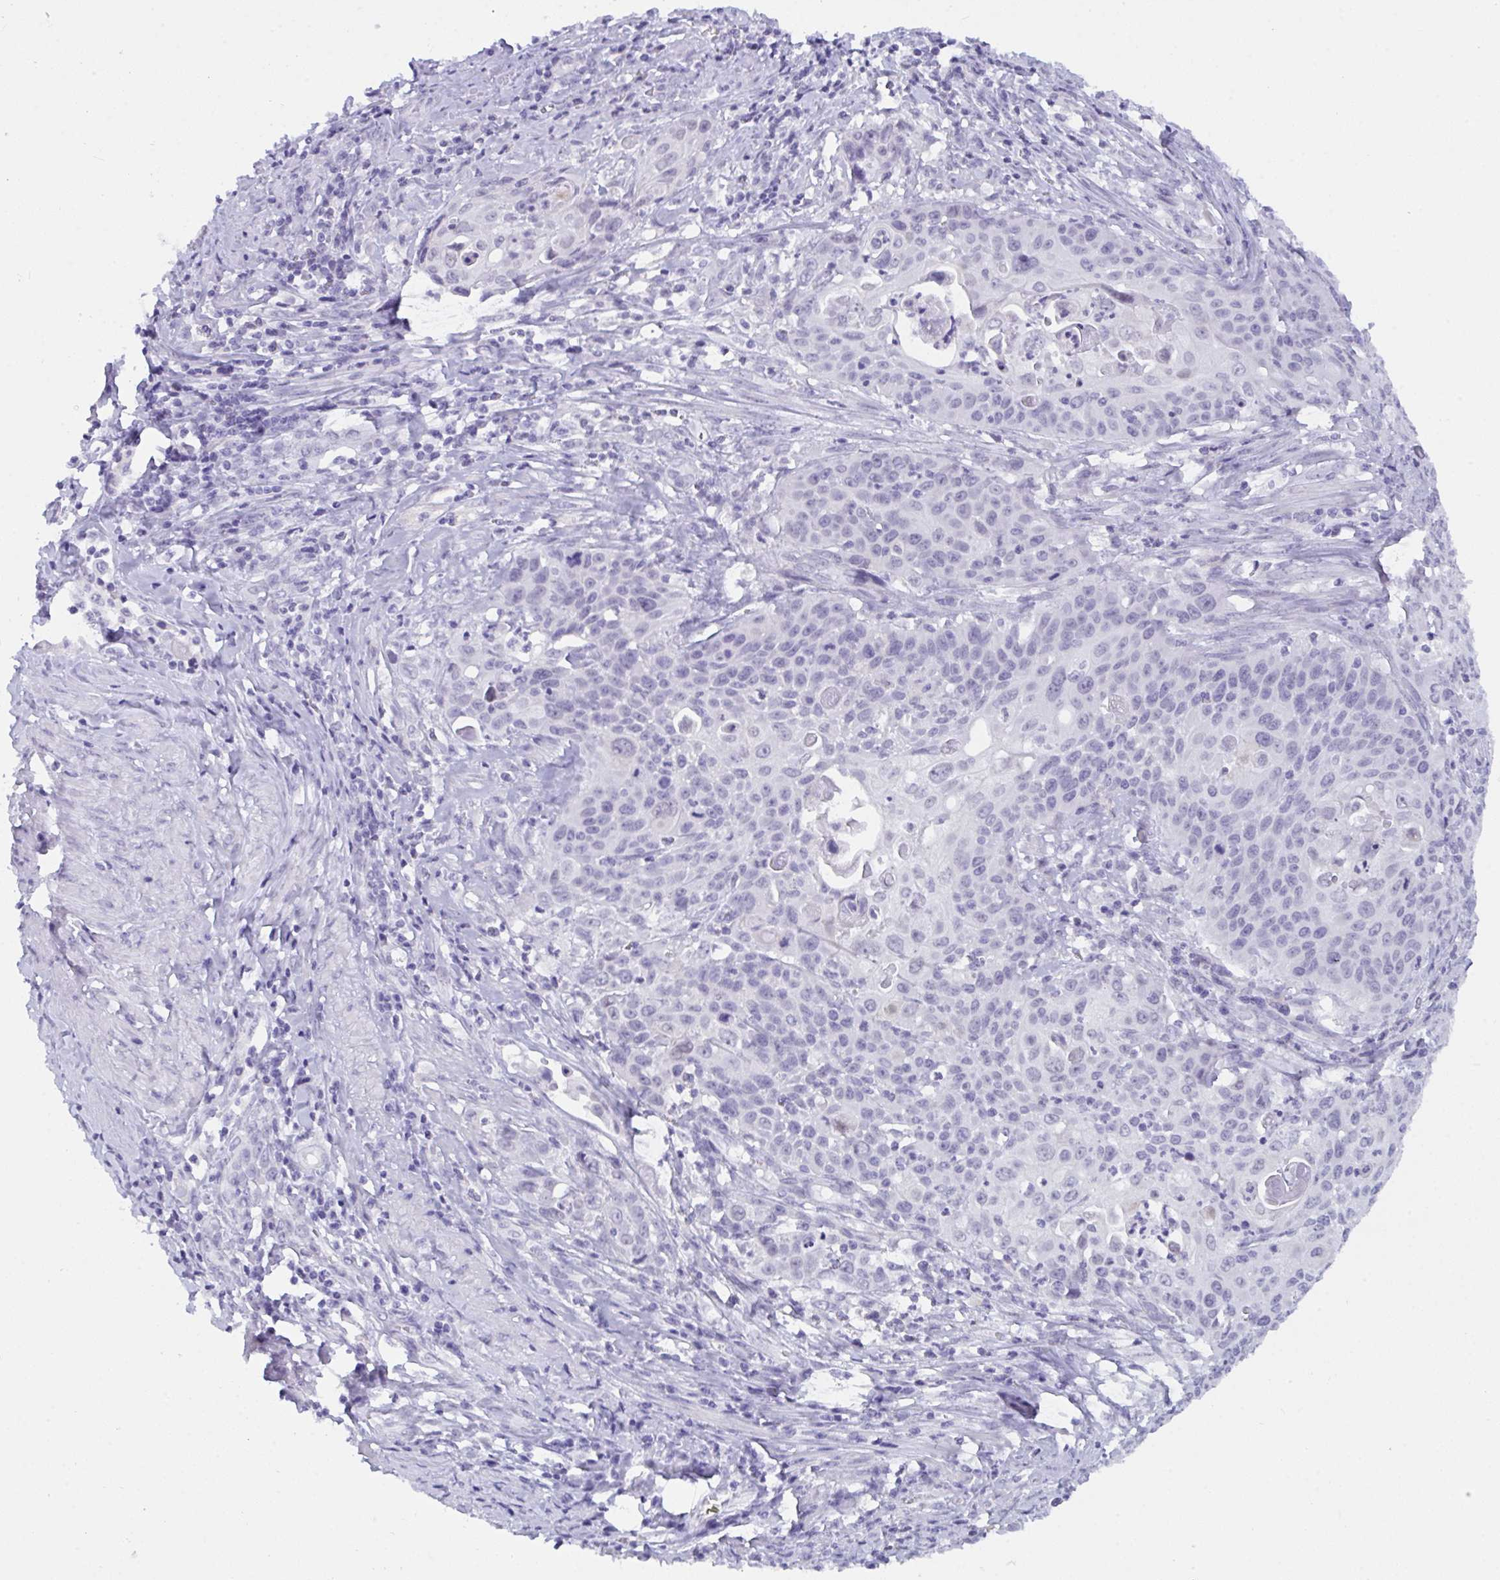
{"staining": {"intensity": "negative", "quantity": "none", "location": "none"}, "tissue": "cervical cancer", "cell_type": "Tumor cells", "image_type": "cancer", "snomed": [{"axis": "morphology", "description": "Squamous cell carcinoma, NOS"}, {"axis": "topography", "description": "Cervix"}], "caption": "The photomicrograph shows no staining of tumor cells in squamous cell carcinoma (cervical). Brightfield microscopy of IHC stained with DAB (brown) and hematoxylin (blue), captured at high magnification.", "gene": "PRDM9", "patient": {"sex": "female", "age": 65}}